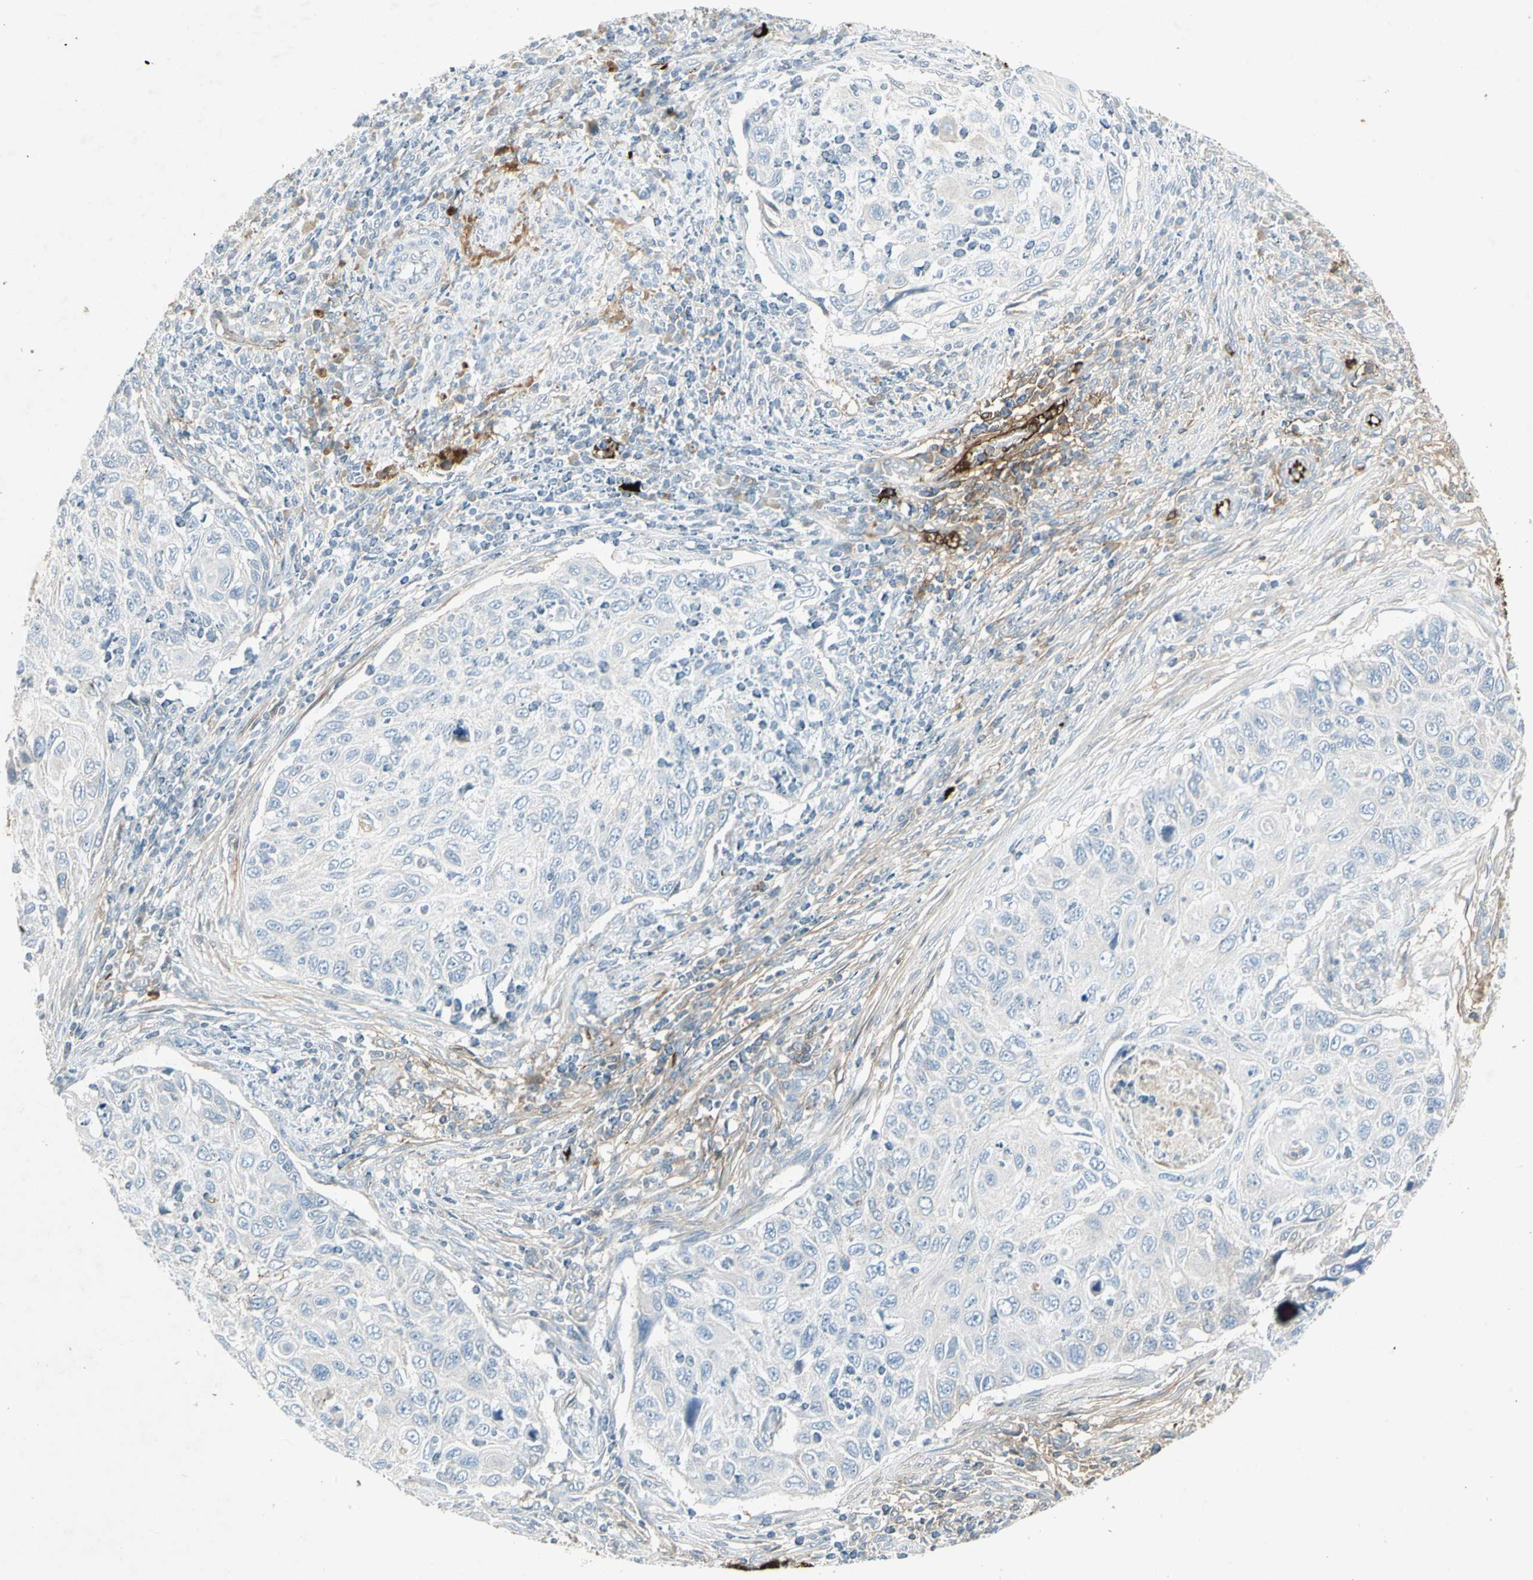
{"staining": {"intensity": "negative", "quantity": "none", "location": "none"}, "tissue": "cervical cancer", "cell_type": "Tumor cells", "image_type": "cancer", "snomed": [{"axis": "morphology", "description": "Squamous cell carcinoma, NOS"}, {"axis": "topography", "description": "Cervix"}], "caption": "Immunohistochemical staining of squamous cell carcinoma (cervical) reveals no significant staining in tumor cells.", "gene": "IGHM", "patient": {"sex": "female", "age": 70}}